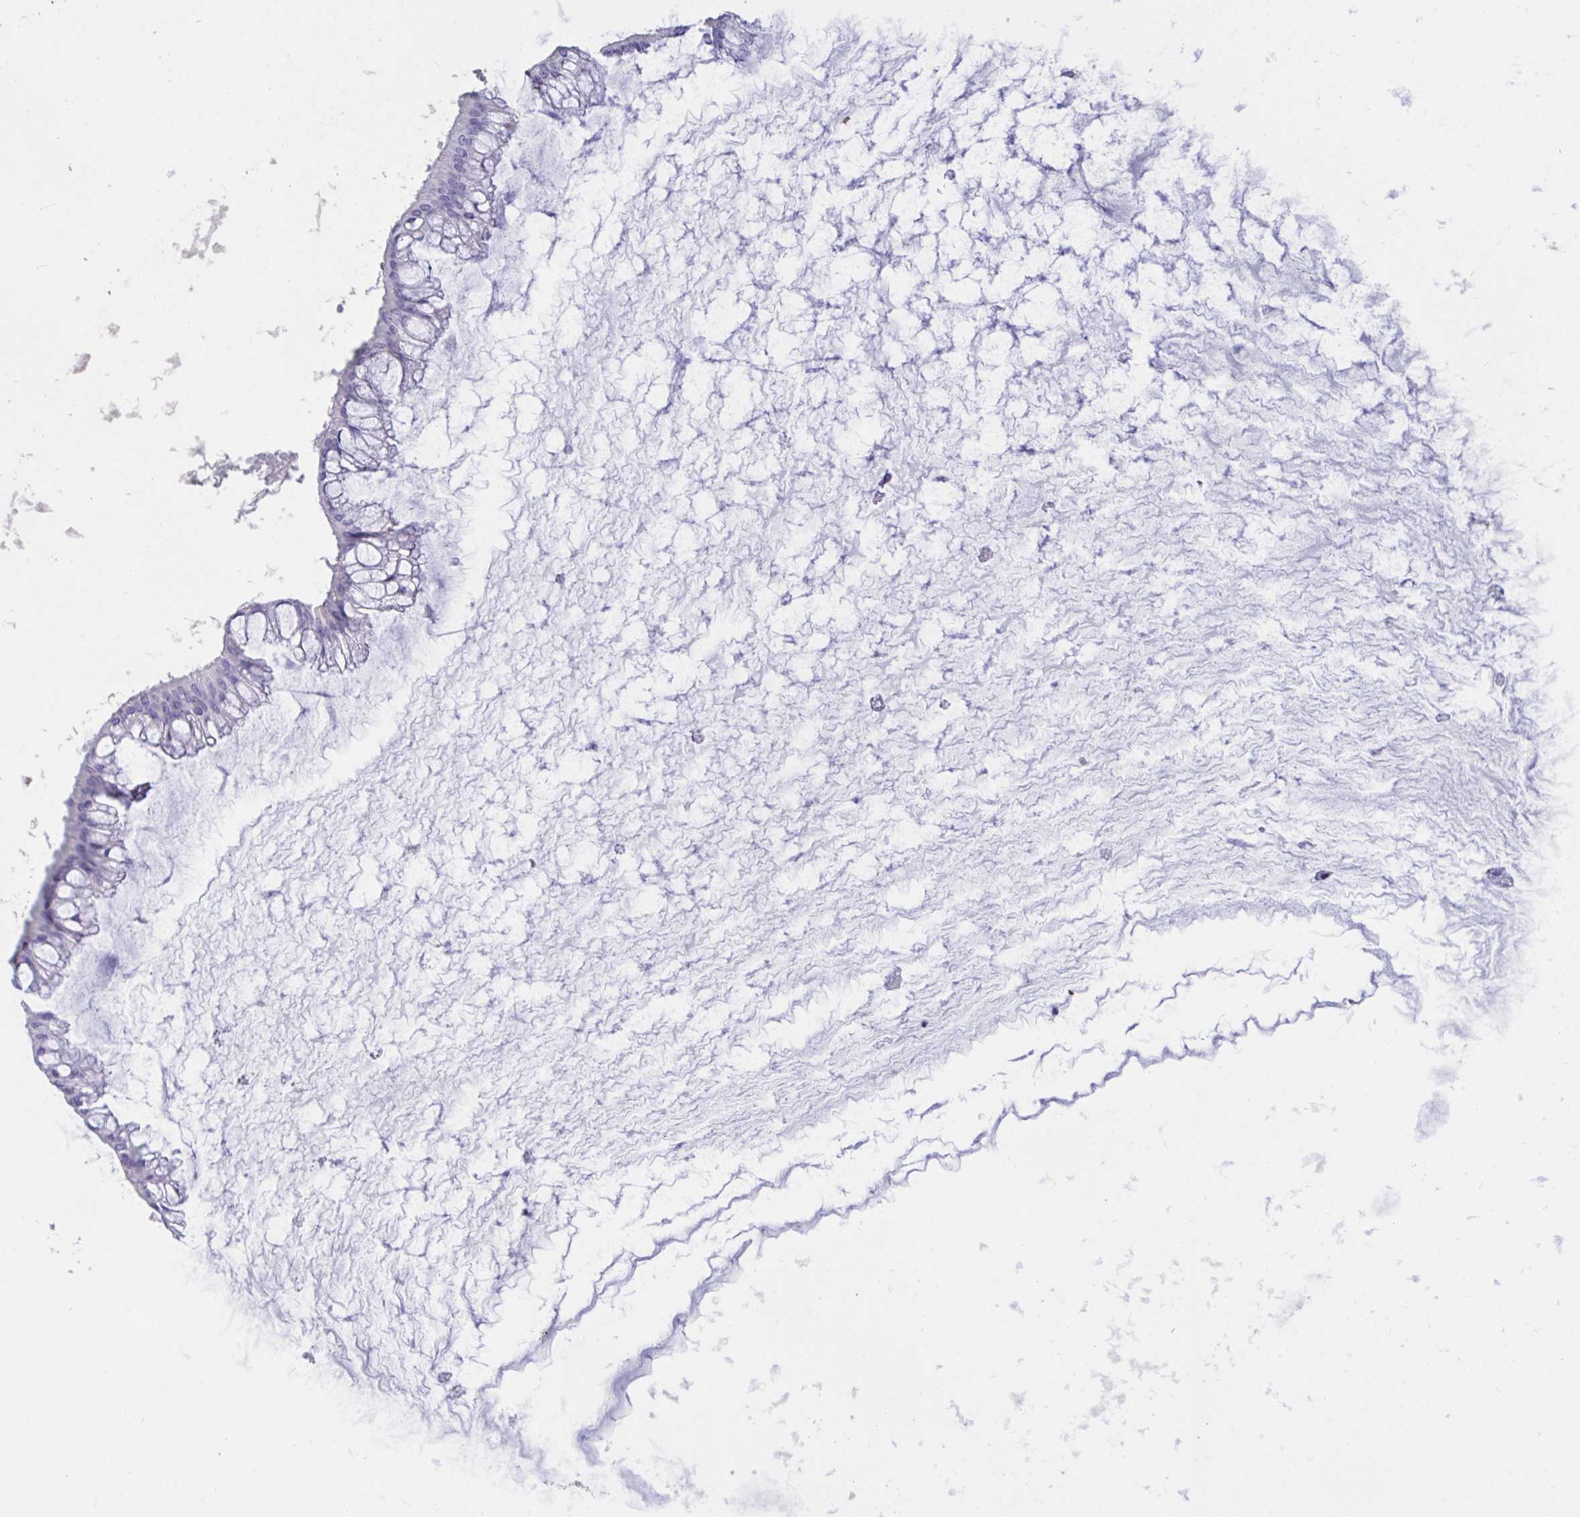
{"staining": {"intensity": "negative", "quantity": "none", "location": "none"}, "tissue": "ovarian cancer", "cell_type": "Tumor cells", "image_type": "cancer", "snomed": [{"axis": "morphology", "description": "Cystadenocarcinoma, mucinous, NOS"}, {"axis": "topography", "description": "Ovary"}], "caption": "Immunohistochemical staining of human ovarian cancer (mucinous cystadenocarcinoma) demonstrates no significant staining in tumor cells.", "gene": "TNNC1", "patient": {"sex": "female", "age": 73}}